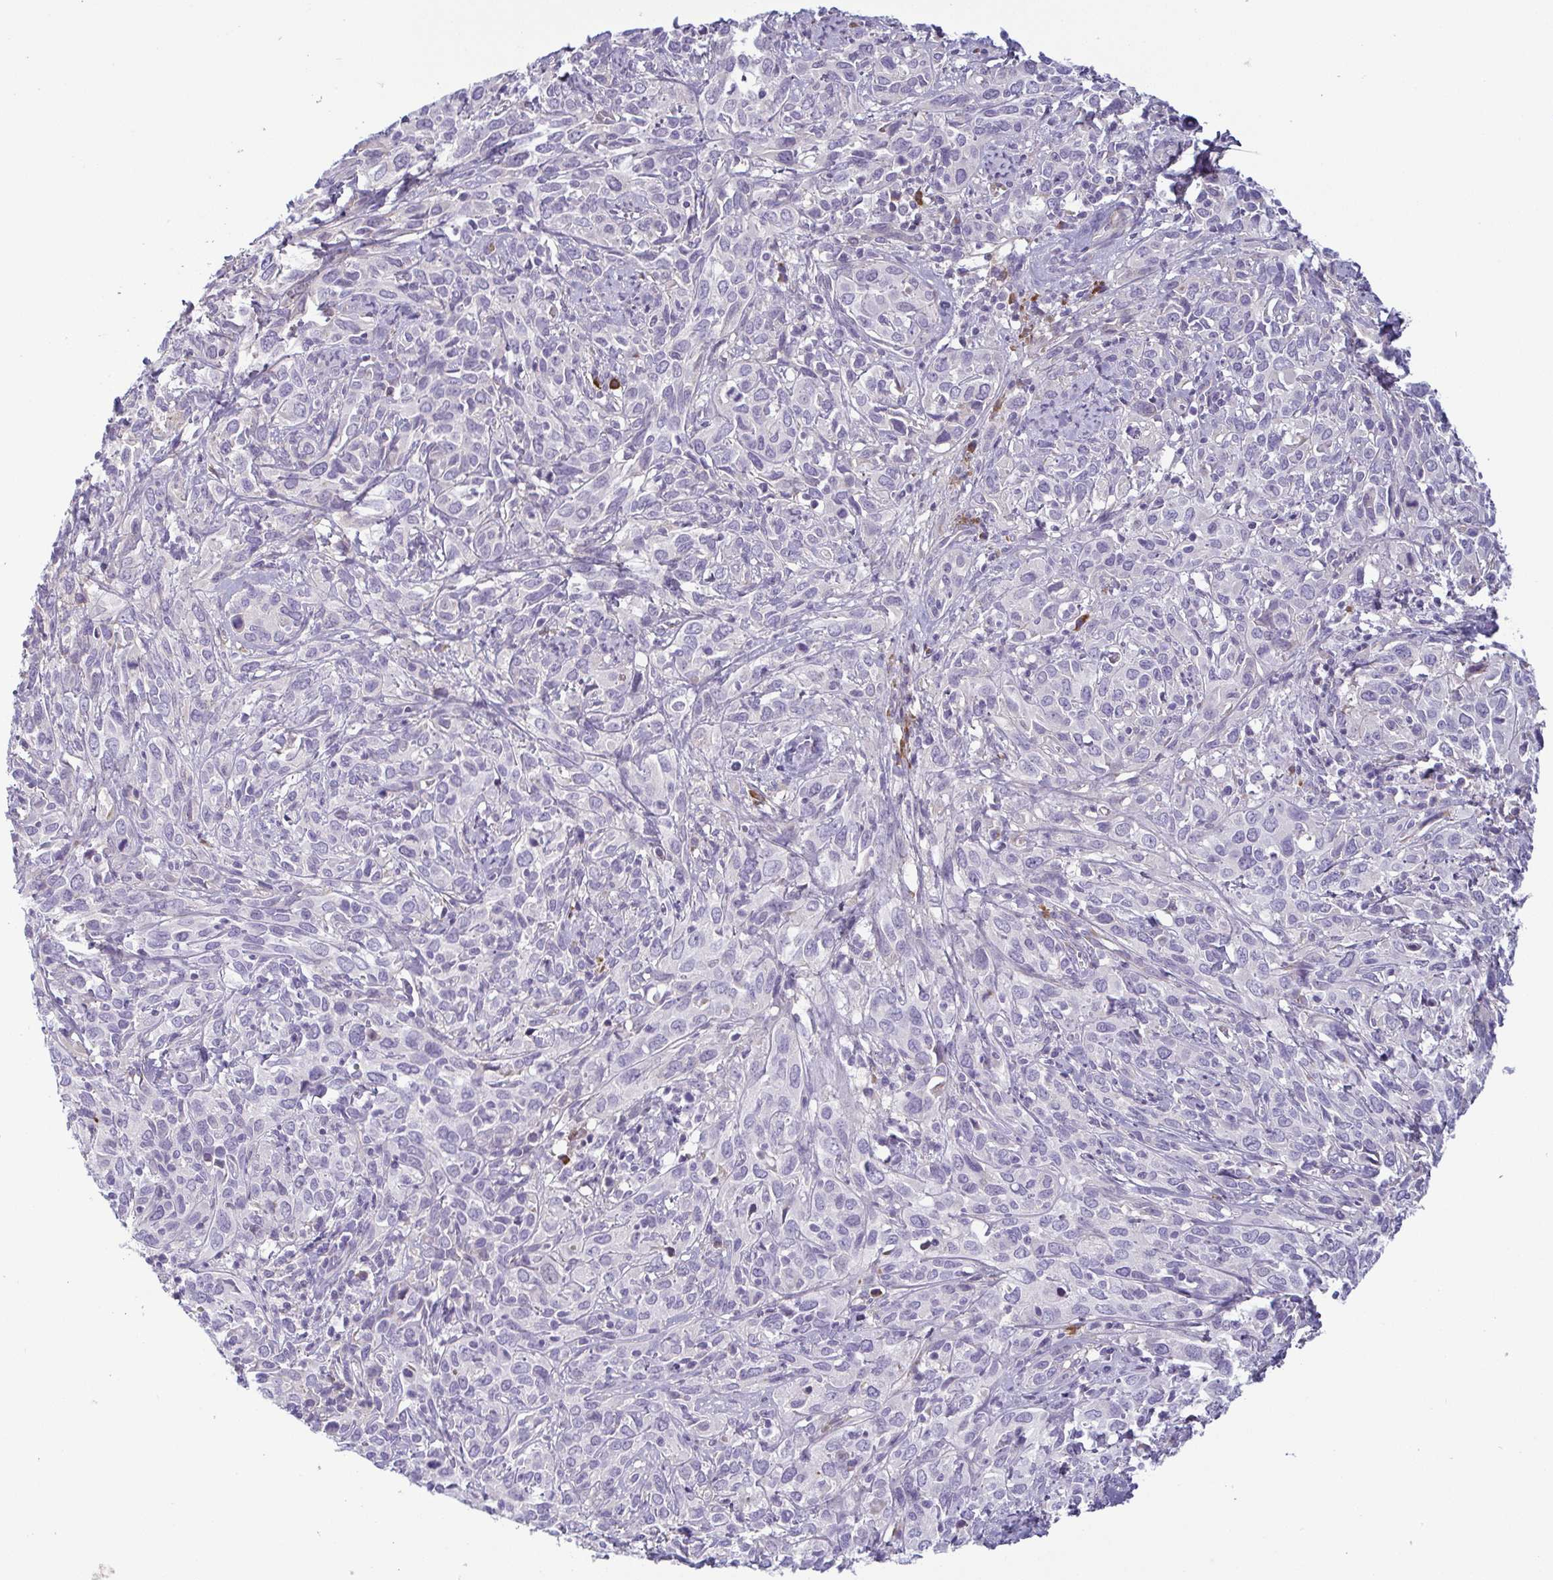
{"staining": {"intensity": "negative", "quantity": "none", "location": "none"}, "tissue": "cervical cancer", "cell_type": "Tumor cells", "image_type": "cancer", "snomed": [{"axis": "morphology", "description": "Normal tissue, NOS"}, {"axis": "morphology", "description": "Squamous cell carcinoma, NOS"}, {"axis": "topography", "description": "Cervix"}], "caption": "There is no significant positivity in tumor cells of cervical cancer.", "gene": "ECM1", "patient": {"sex": "female", "age": 51}}